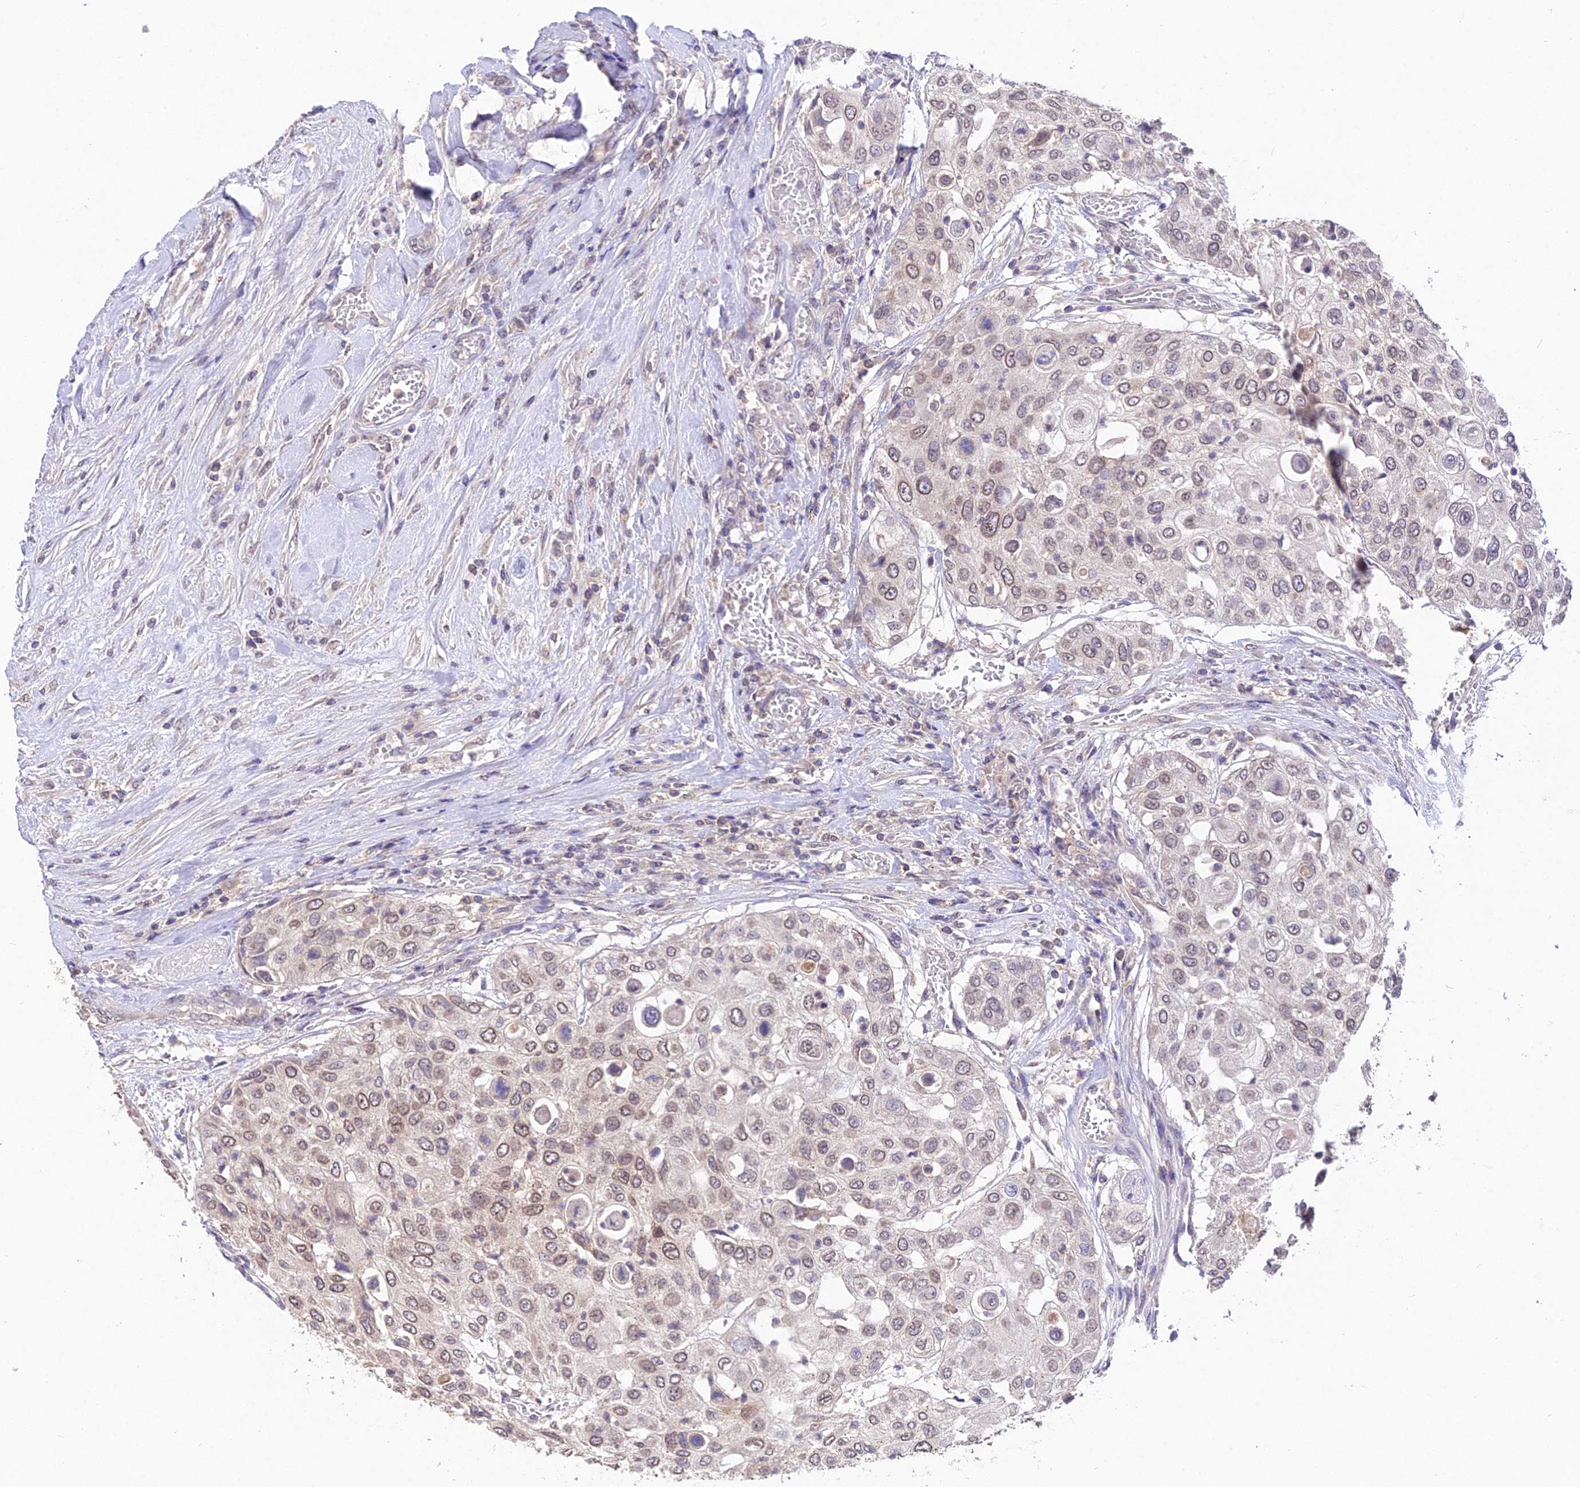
{"staining": {"intensity": "moderate", "quantity": "25%-75%", "location": "nuclear"}, "tissue": "urothelial cancer", "cell_type": "Tumor cells", "image_type": "cancer", "snomed": [{"axis": "morphology", "description": "Urothelial carcinoma, High grade"}, {"axis": "topography", "description": "Urinary bladder"}], "caption": "A medium amount of moderate nuclear staining is seen in about 25%-75% of tumor cells in urothelial cancer tissue.", "gene": "PGK1", "patient": {"sex": "female", "age": 79}}